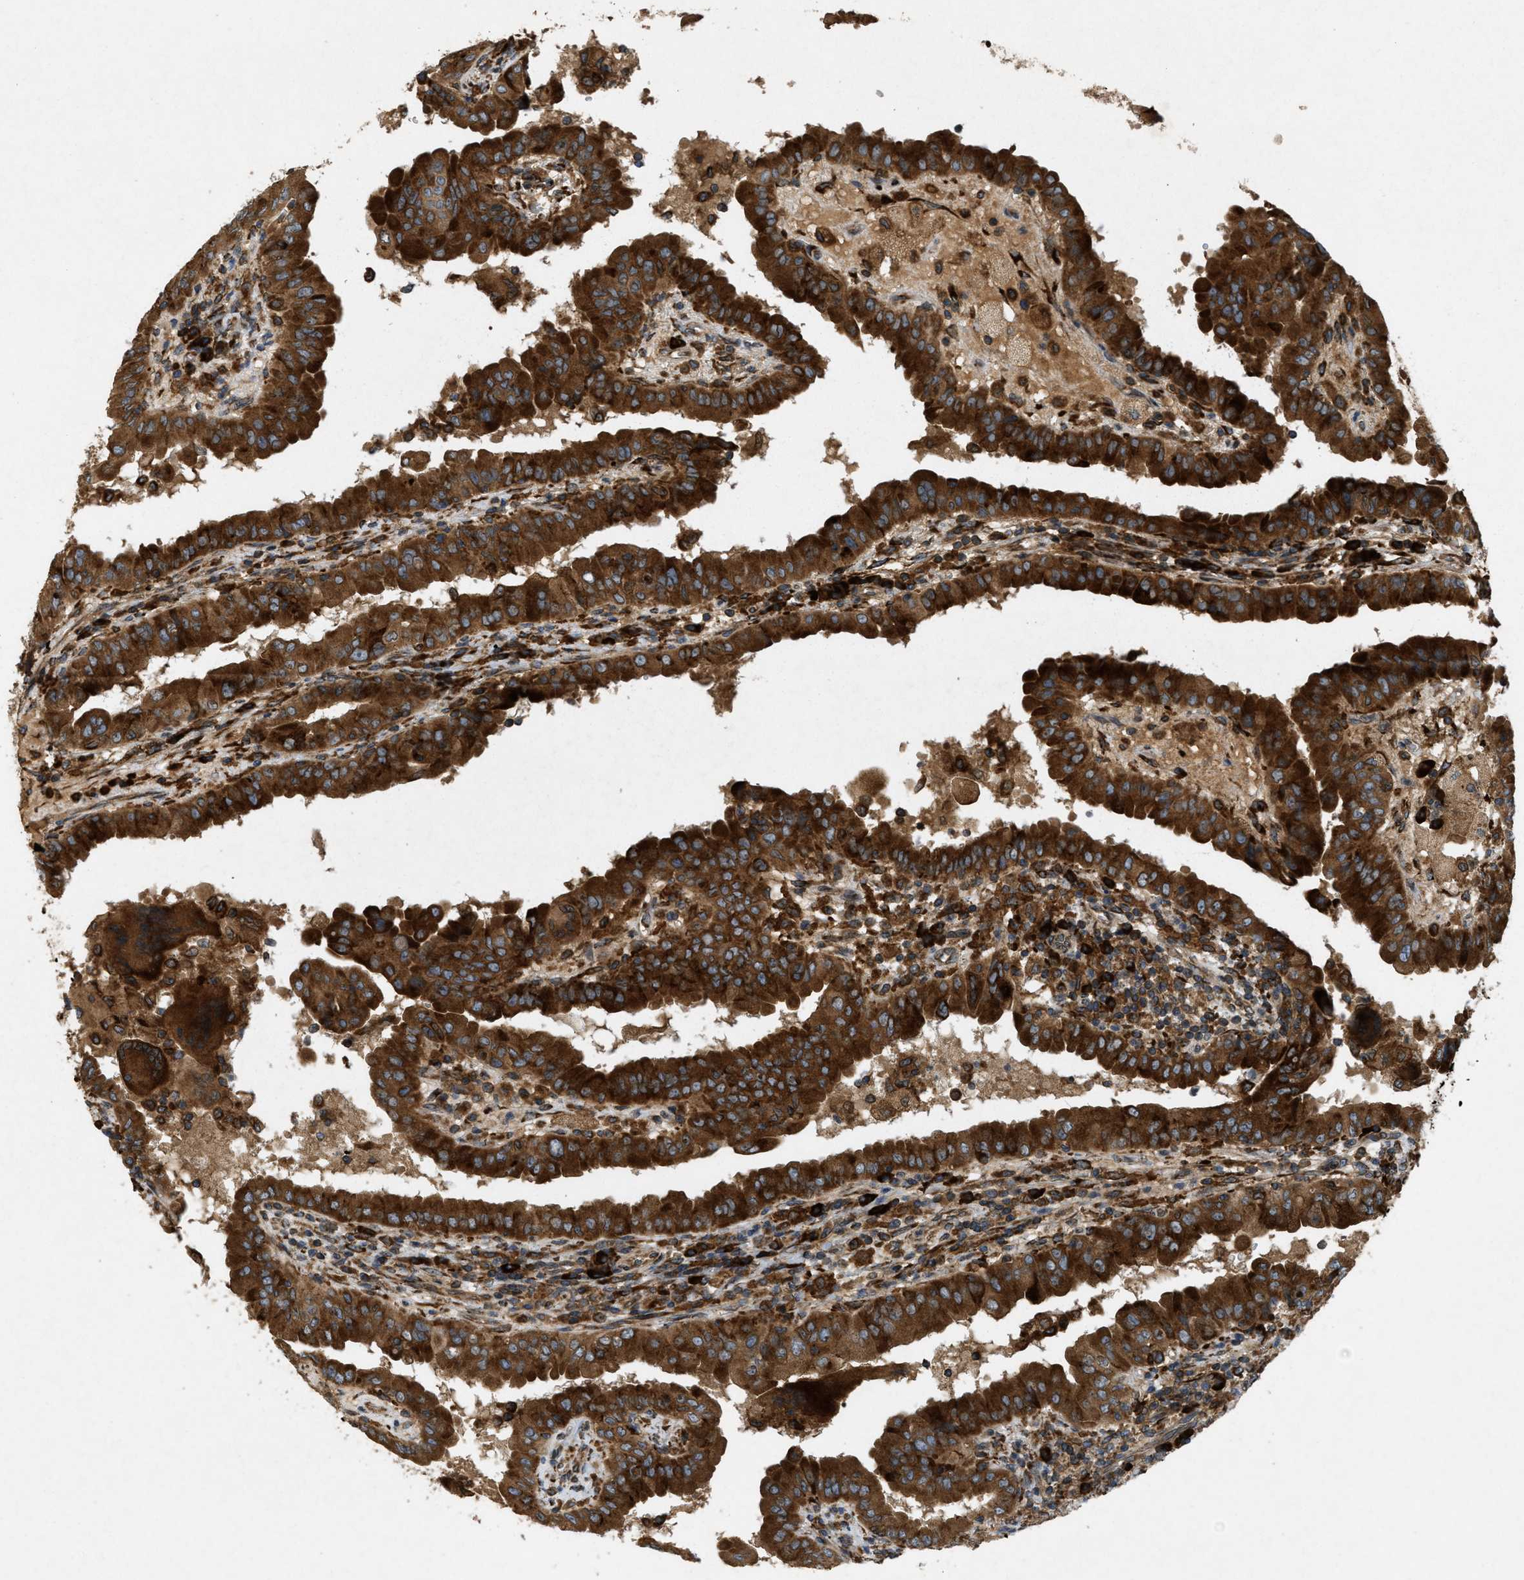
{"staining": {"intensity": "strong", "quantity": ">75%", "location": "cytoplasmic/membranous"}, "tissue": "thyroid cancer", "cell_type": "Tumor cells", "image_type": "cancer", "snomed": [{"axis": "morphology", "description": "Papillary adenocarcinoma, NOS"}, {"axis": "topography", "description": "Thyroid gland"}], "caption": "Human thyroid cancer stained with a brown dye reveals strong cytoplasmic/membranous positive staining in approximately >75% of tumor cells.", "gene": "PCDH18", "patient": {"sex": "male", "age": 33}}